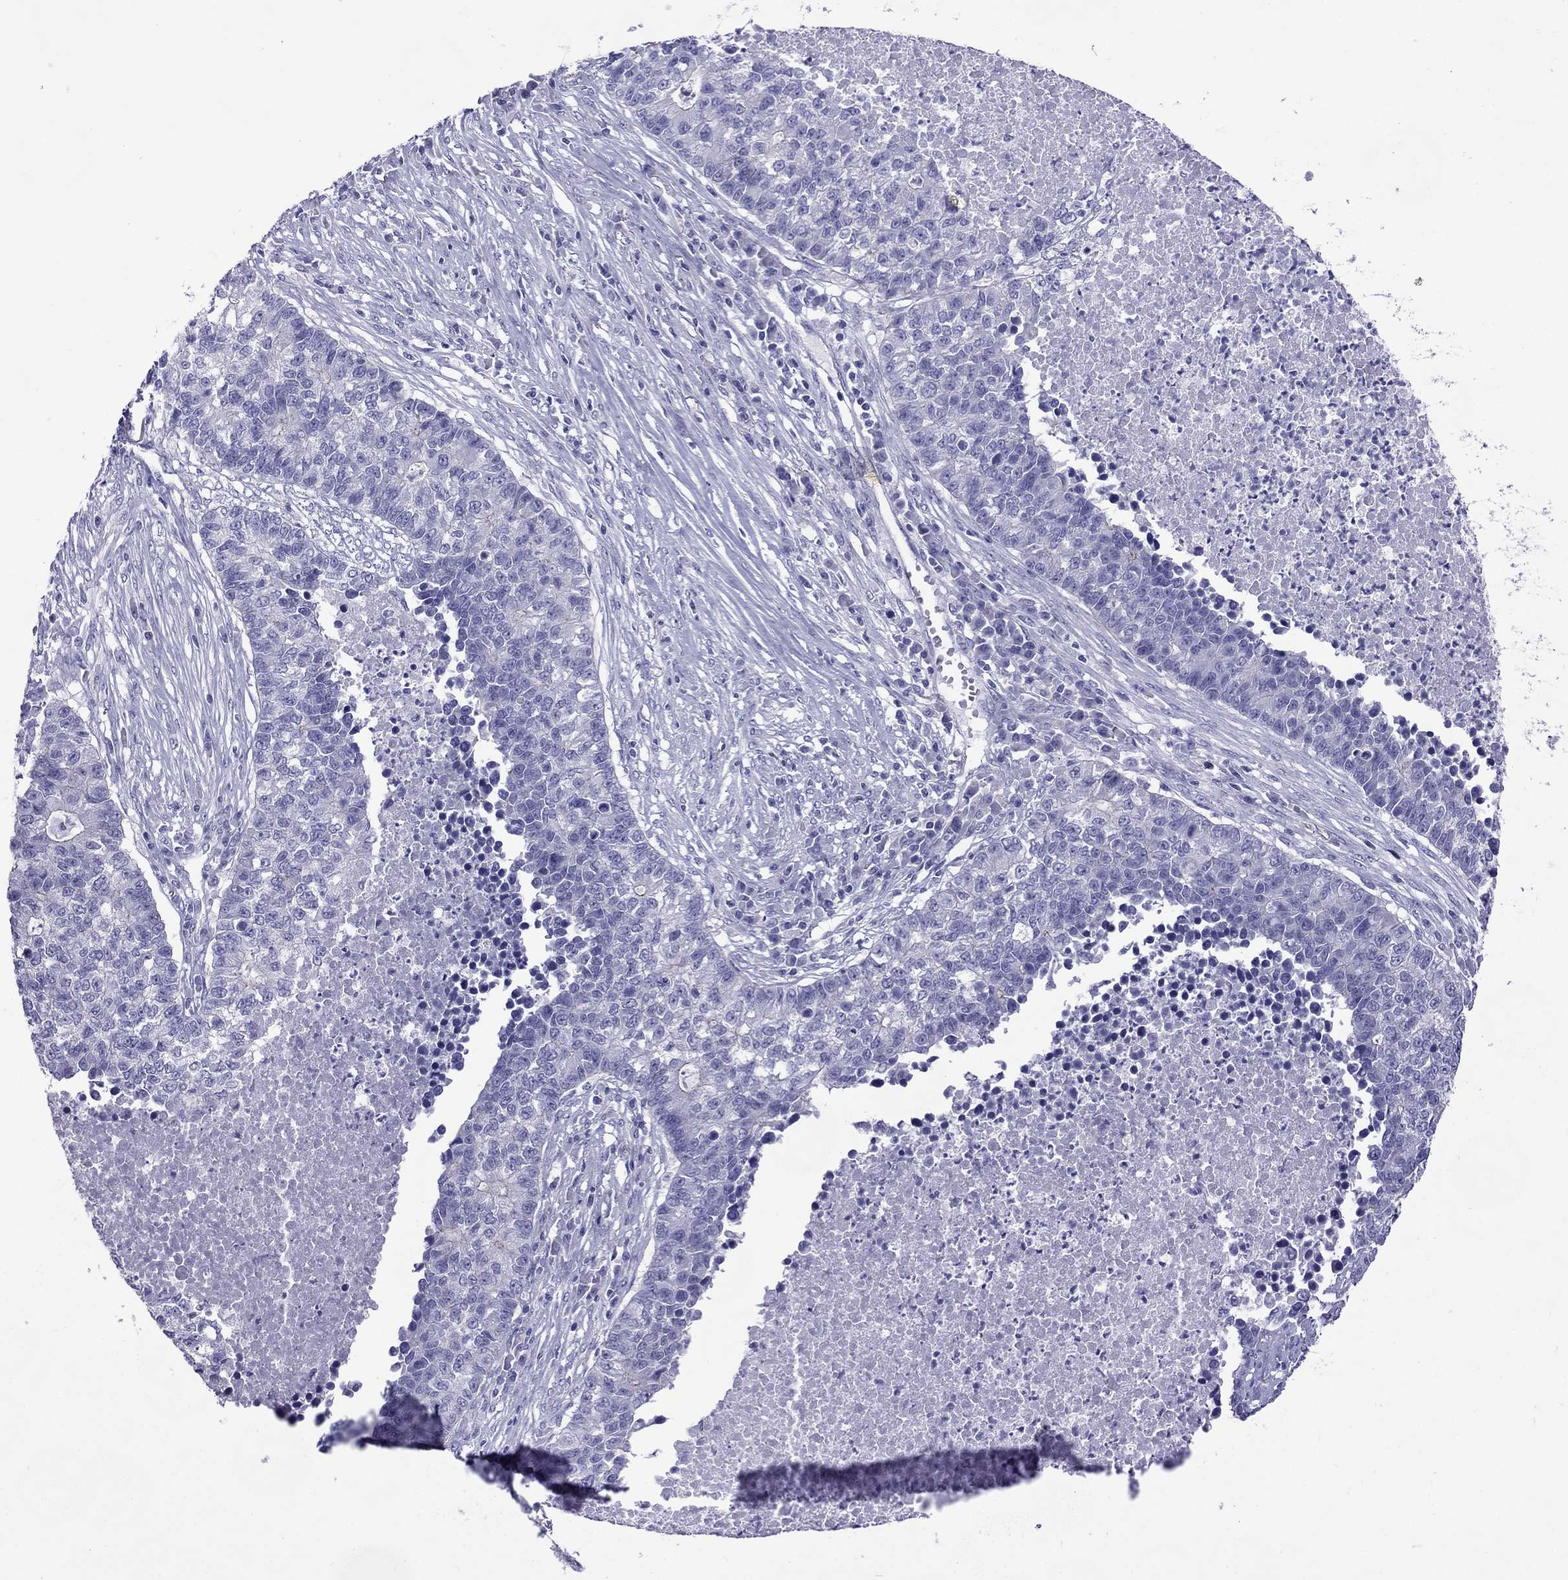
{"staining": {"intensity": "negative", "quantity": "none", "location": "none"}, "tissue": "lung cancer", "cell_type": "Tumor cells", "image_type": "cancer", "snomed": [{"axis": "morphology", "description": "Adenocarcinoma, NOS"}, {"axis": "topography", "description": "Lung"}], "caption": "A micrograph of adenocarcinoma (lung) stained for a protein displays no brown staining in tumor cells.", "gene": "MYL11", "patient": {"sex": "male", "age": 57}}